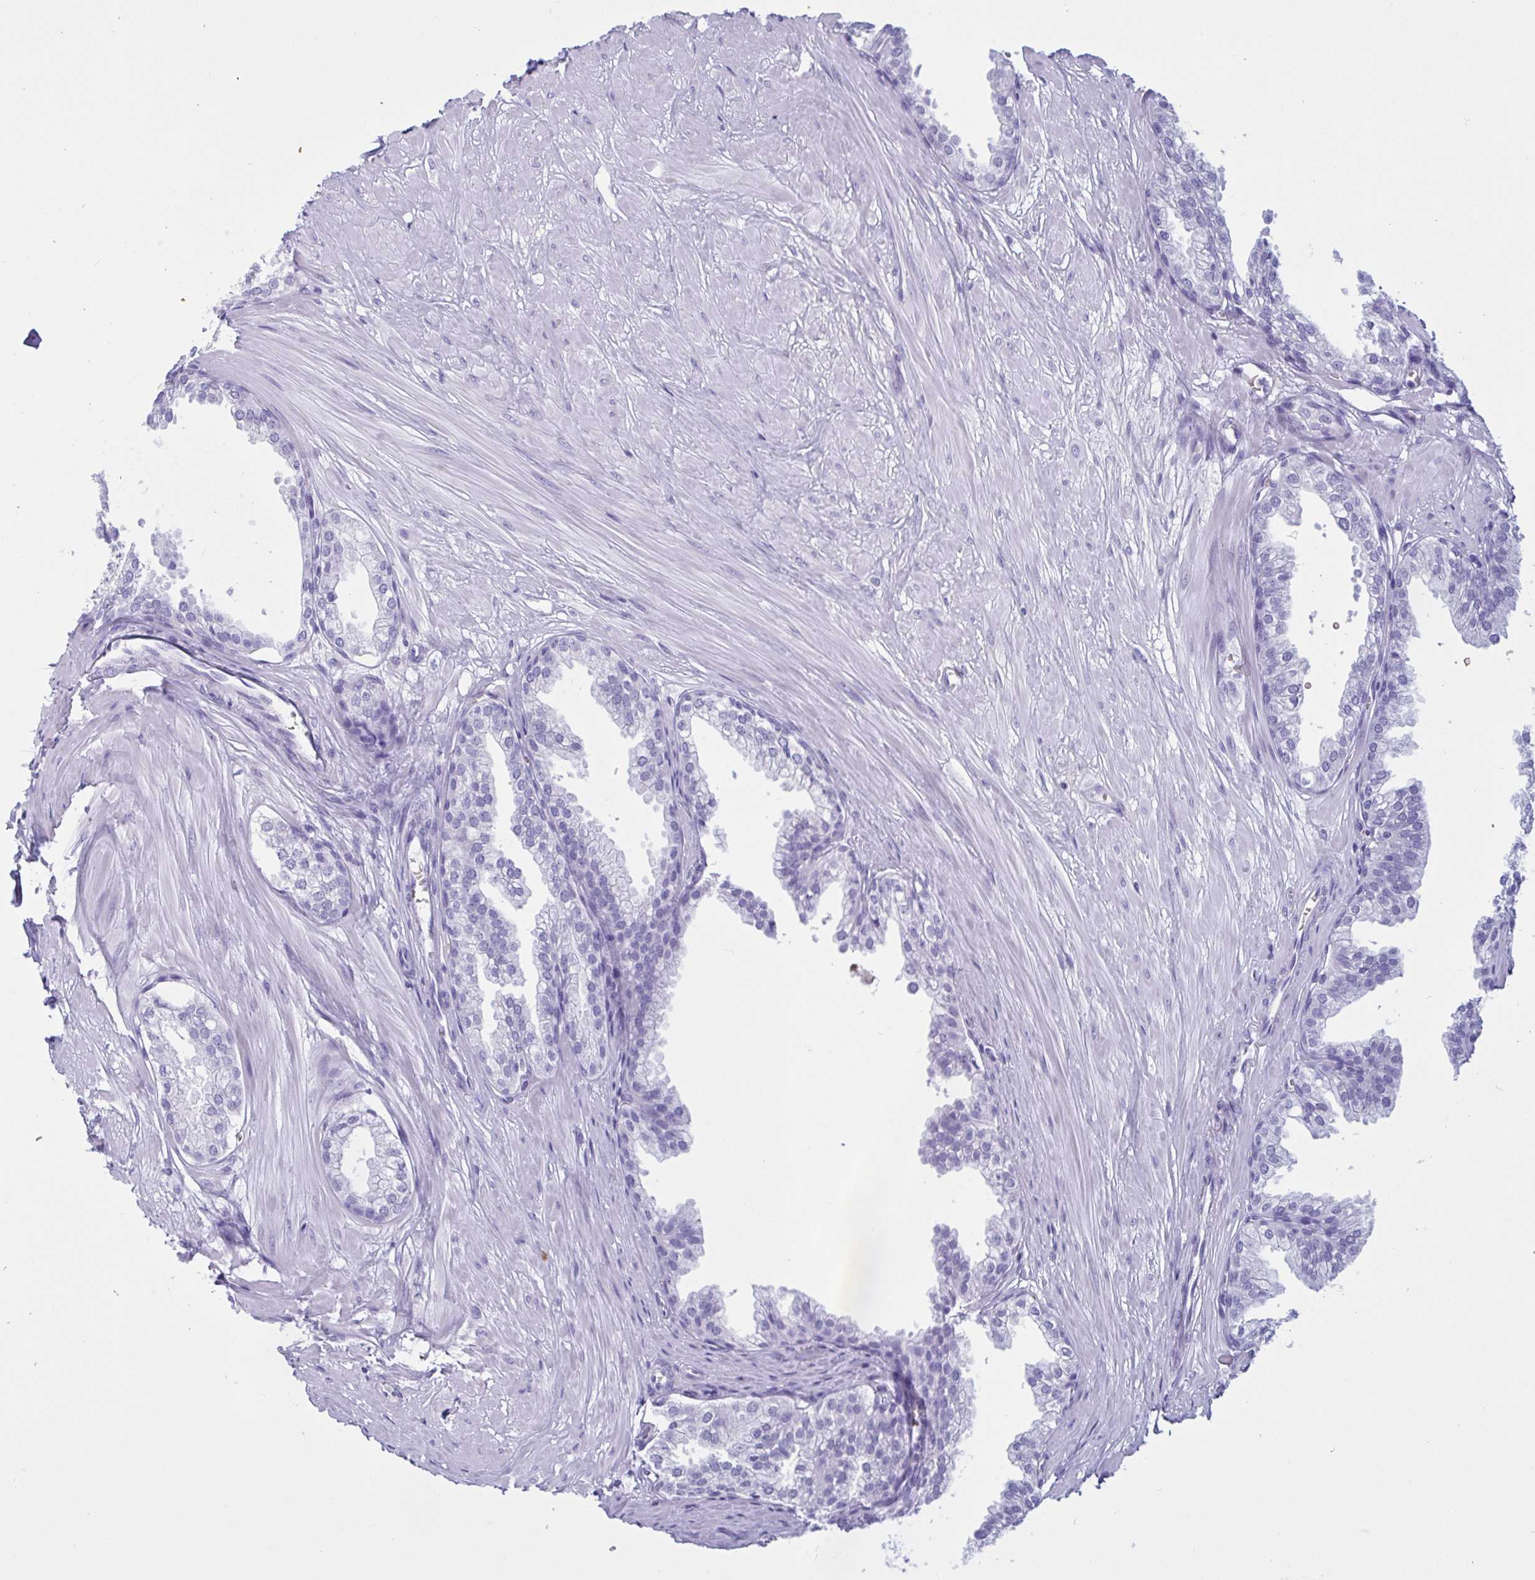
{"staining": {"intensity": "negative", "quantity": "none", "location": "none"}, "tissue": "prostate", "cell_type": "Glandular cells", "image_type": "normal", "snomed": [{"axis": "morphology", "description": "Normal tissue, NOS"}, {"axis": "topography", "description": "Prostate"}, {"axis": "topography", "description": "Peripheral nerve tissue"}], "caption": "IHC image of benign prostate: prostate stained with DAB demonstrates no significant protein expression in glandular cells. The staining was performed using DAB to visualize the protein expression in brown, while the nuclei were stained in blue with hematoxylin (Magnification: 20x).", "gene": "SLC2A1", "patient": {"sex": "male", "age": 55}}